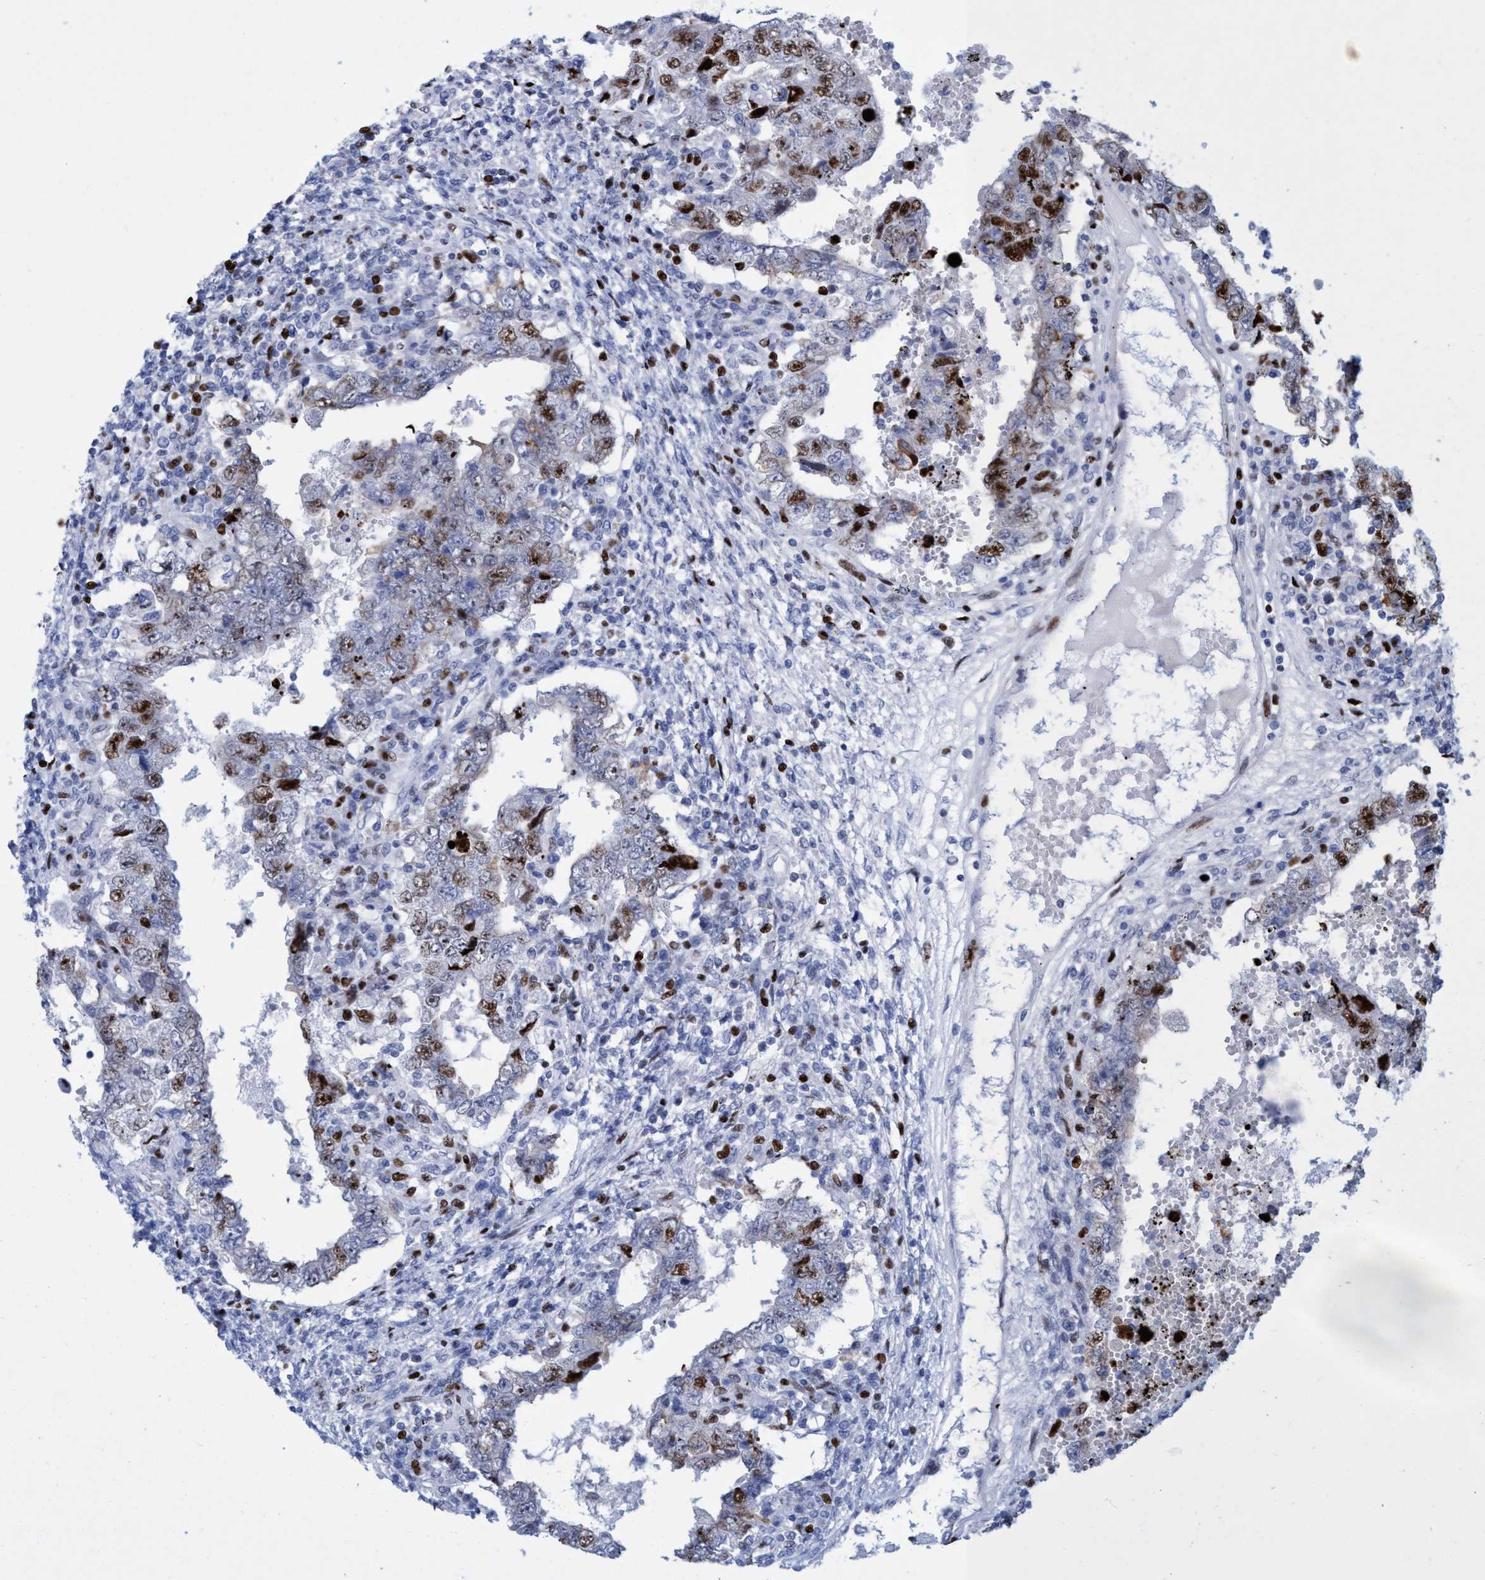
{"staining": {"intensity": "strong", "quantity": "25%-75%", "location": "nuclear"}, "tissue": "testis cancer", "cell_type": "Tumor cells", "image_type": "cancer", "snomed": [{"axis": "morphology", "description": "Carcinoma, Embryonal, NOS"}, {"axis": "topography", "description": "Testis"}], "caption": "About 25%-75% of tumor cells in embryonal carcinoma (testis) display strong nuclear protein staining as visualized by brown immunohistochemical staining.", "gene": "R3HCC1", "patient": {"sex": "male", "age": 26}}